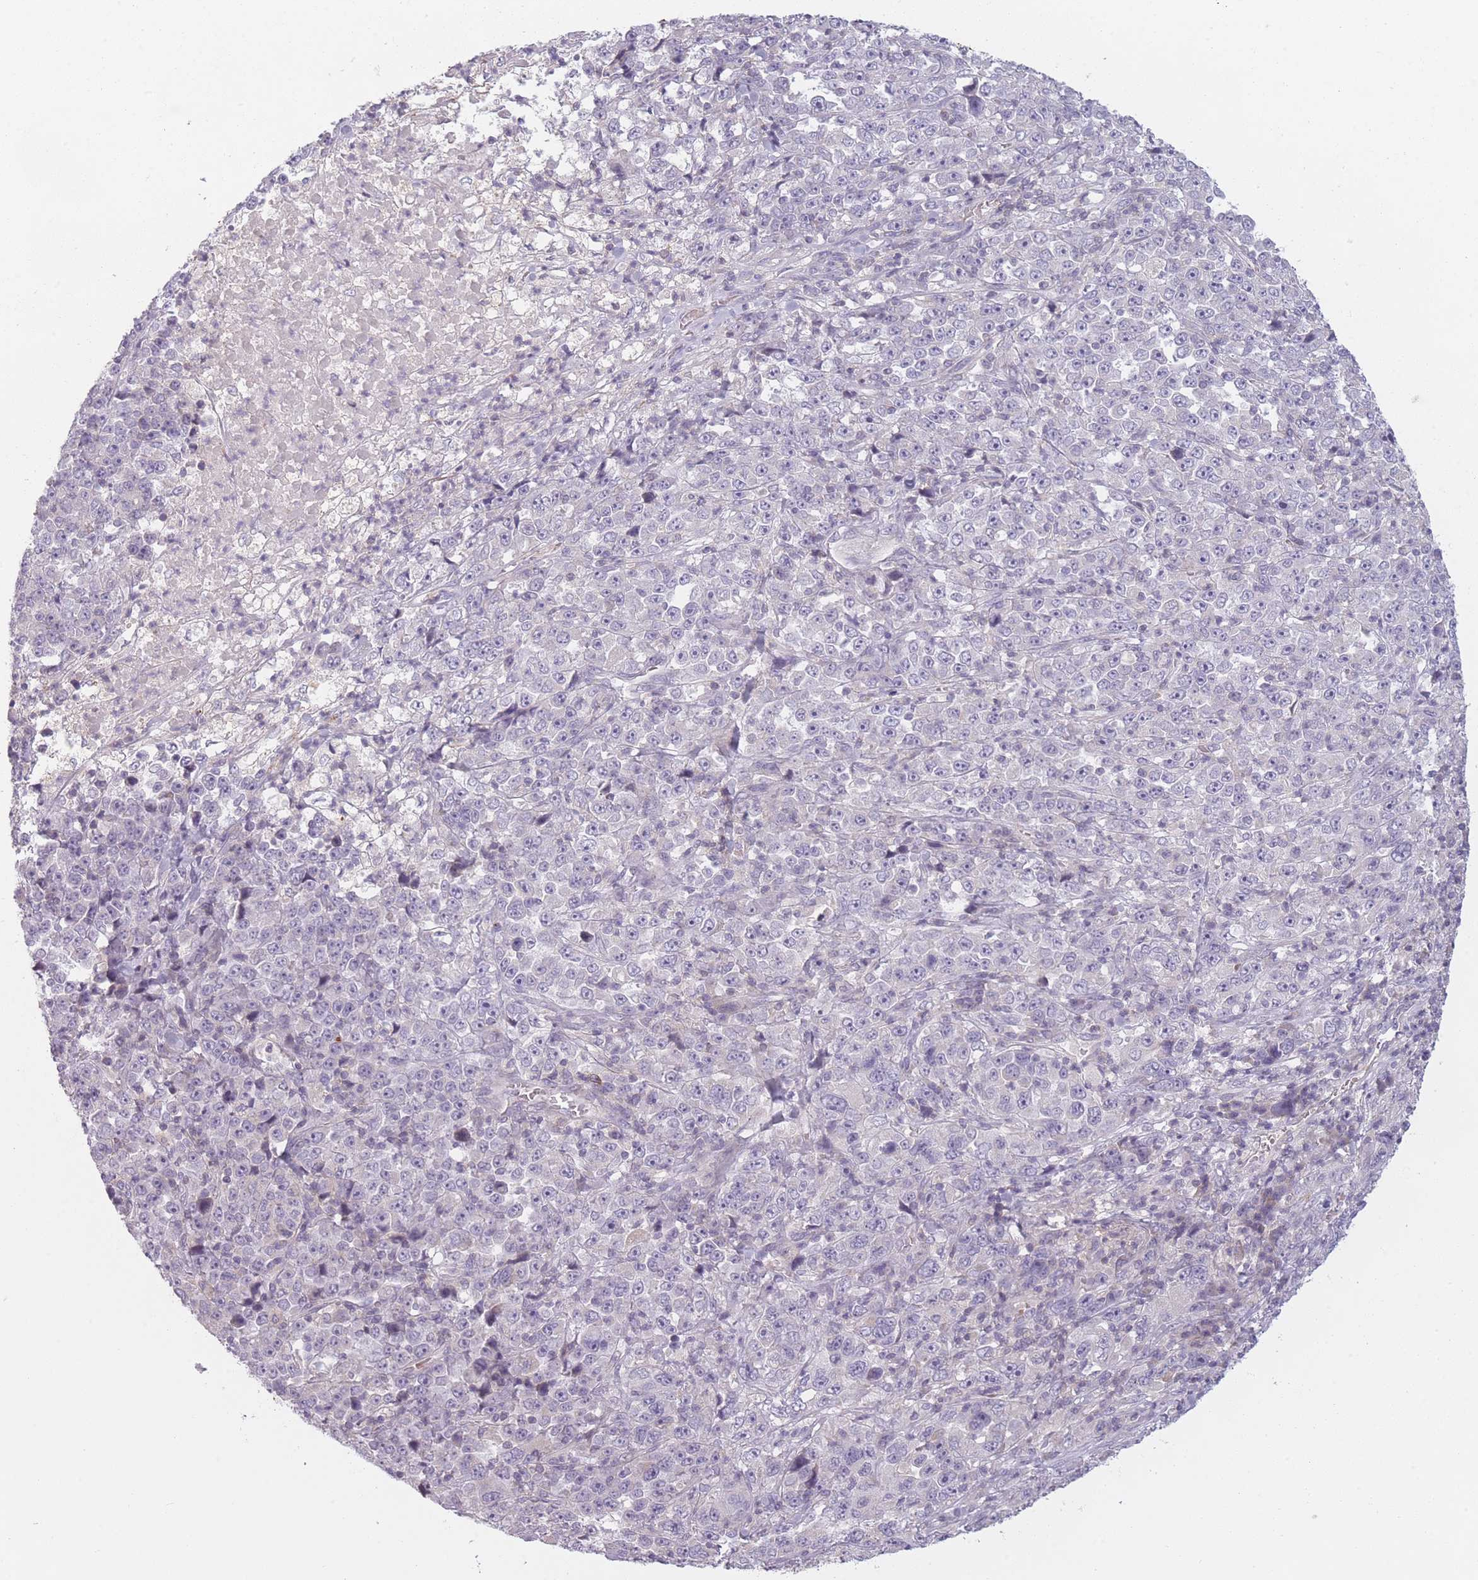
{"staining": {"intensity": "negative", "quantity": "none", "location": "none"}, "tissue": "stomach cancer", "cell_type": "Tumor cells", "image_type": "cancer", "snomed": [{"axis": "morphology", "description": "Normal tissue, NOS"}, {"axis": "morphology", "description": "Adenocarcinoma, NOS"}, {"axis": "topography", "description": "Stomach, upper"}, {"axis": "topography", "description": "Stomach"}], "caption": "The image demonstrates no staining of tumor cells in stomach cancer (adenocarcinoma).", "gene": "NT5DC2", "patient": {"sex": "male", "age": 59}}